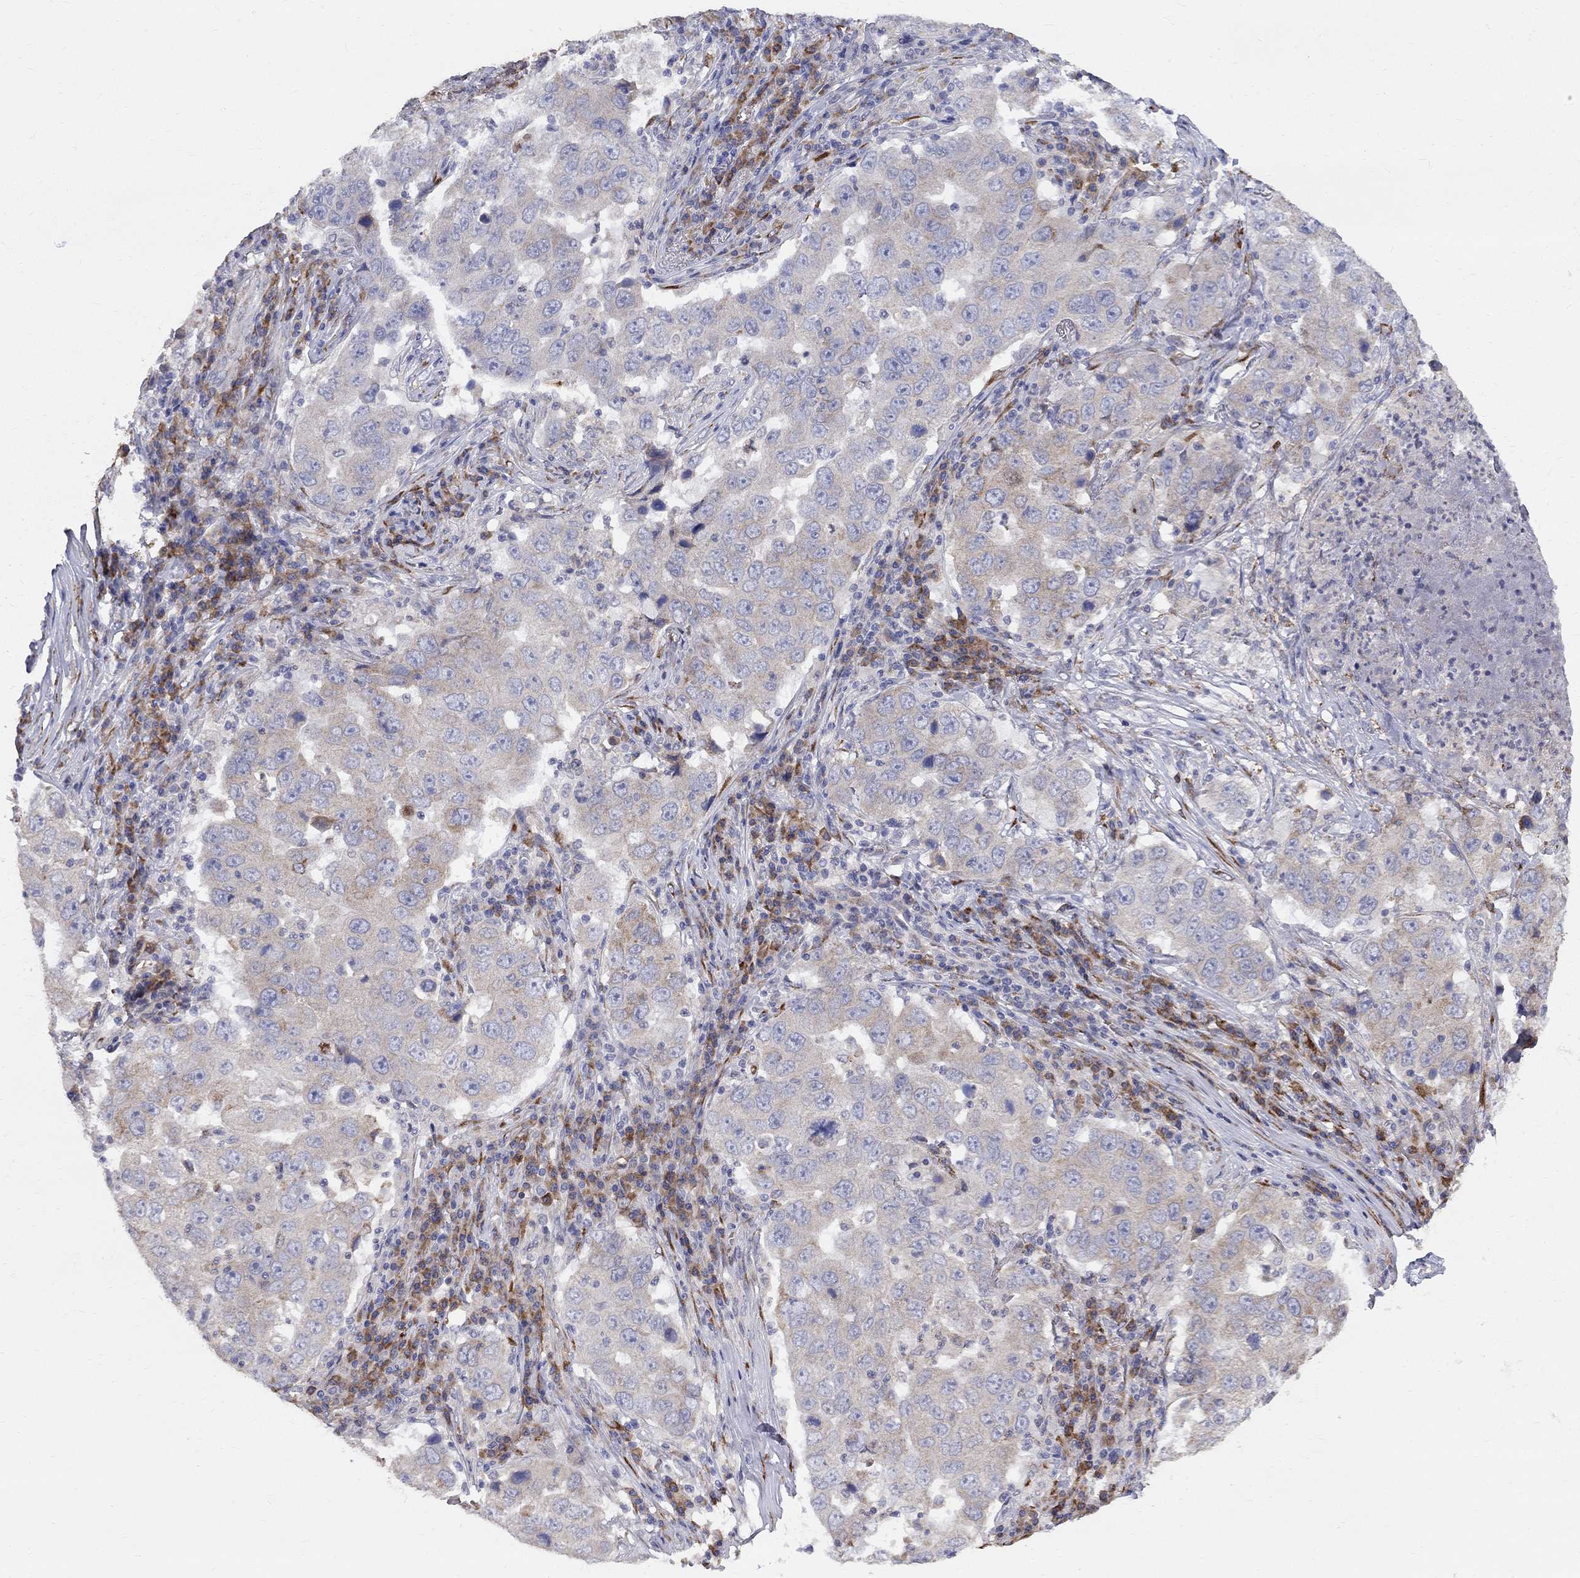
{"staining": {"intensity": "negative", "quantity": "none", "location": "none"}, "tissue": "lung cancer", "cell_type": "Tumor cells", "image_type": "cancer", "snomed": [{"axis": "morphology", "description": "Adenocarcinoma, NOS"}, {"axis": "topography", "description": "Lung"}], "caption": "IHC histopathology image of neoplastic tissue: human adenocarcinoma (lung) stained with DAB exhibits no significant protein positivity in tumor cells.", "gene": "CASTOR1", "patient": {"sex": "male", "age": 73}}